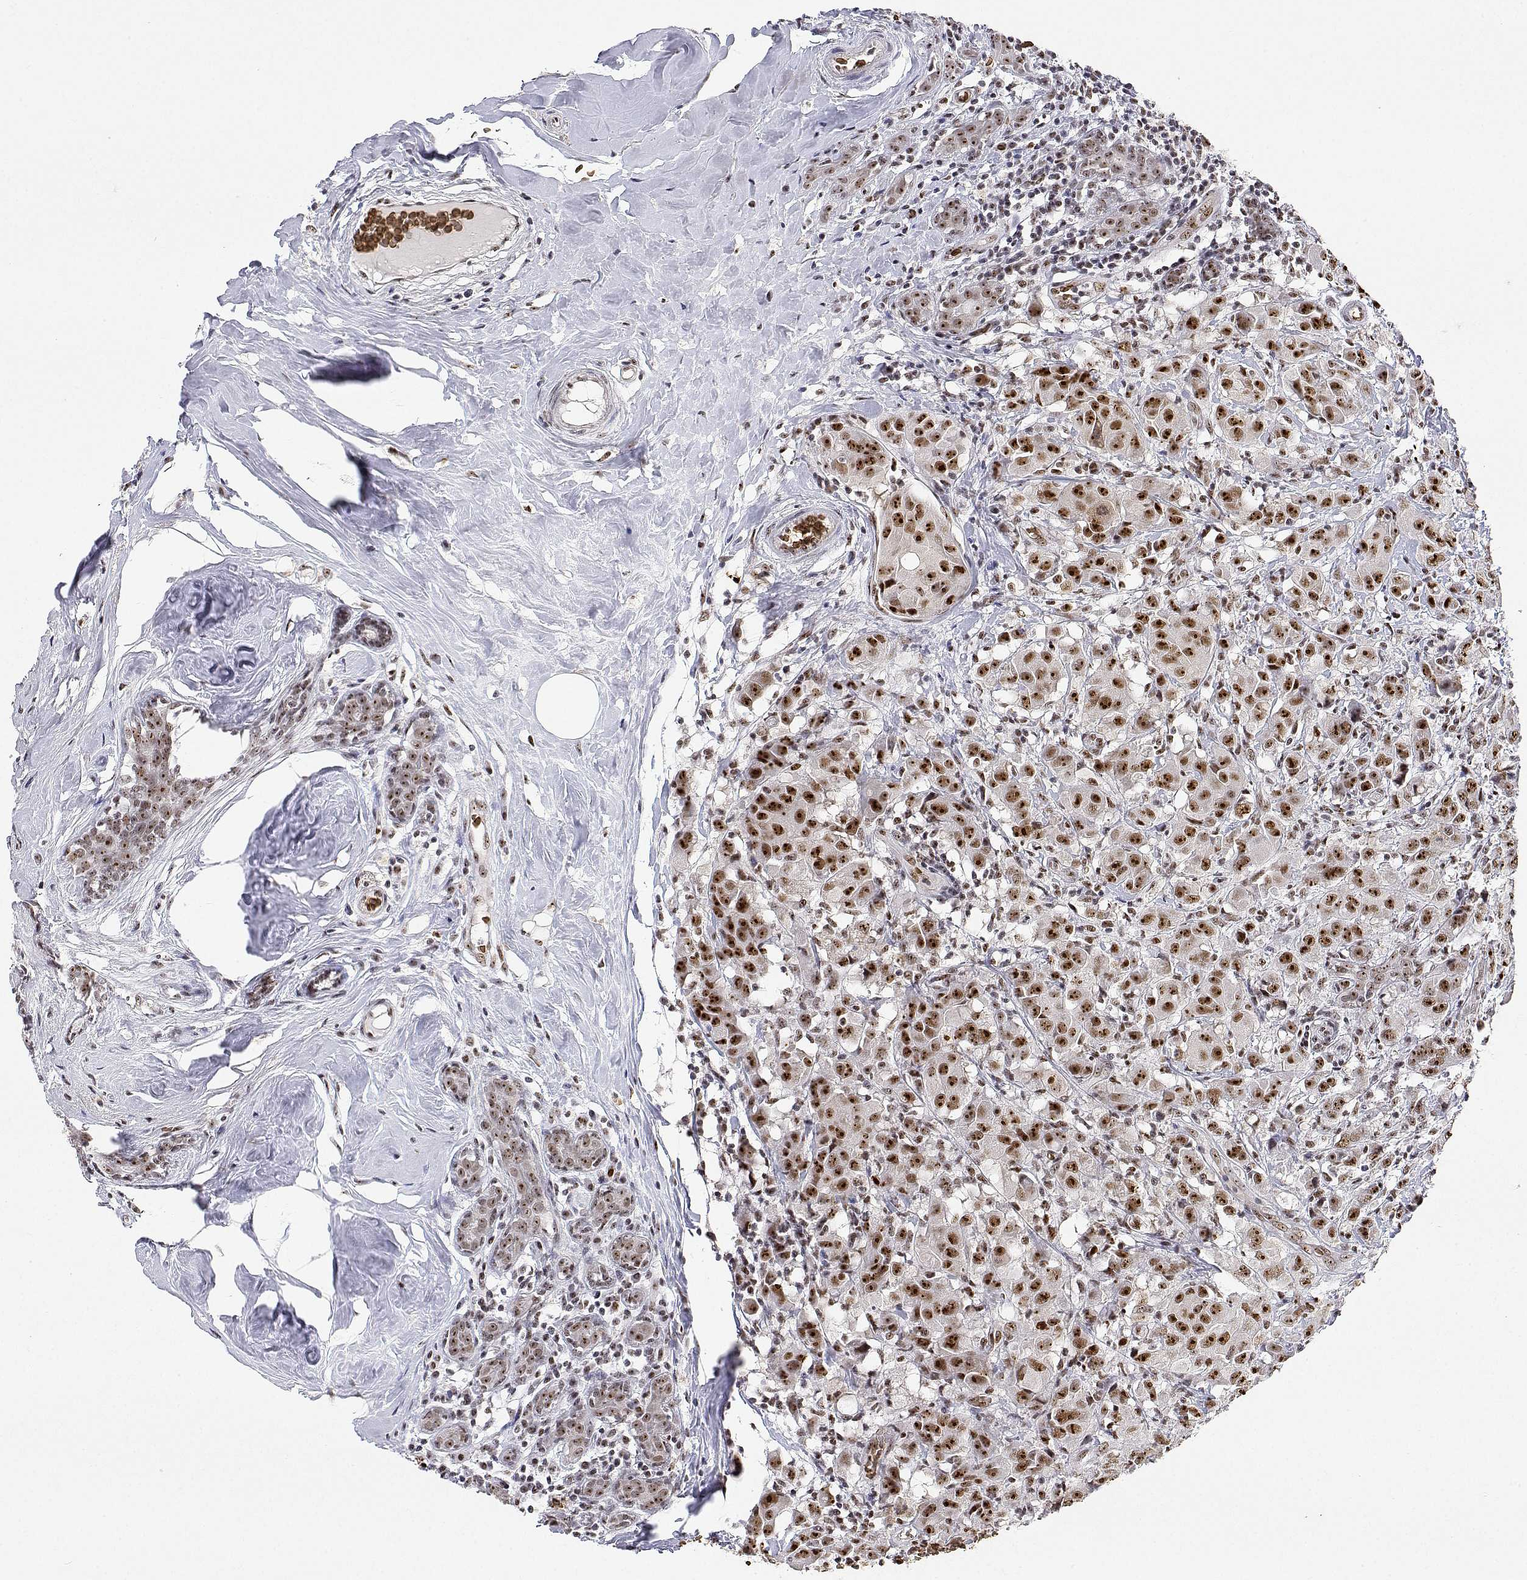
{"staining": {"intensity": "moderate", "quantity": ">75%", "location": "nuclear"}, "tissue": "breast cancer", "cell_type": "Tumor cells", "image_type": "cancer", "snomed": [{"axis": "morphology", "description": "Normal tissue, NOS"}, {"axis": "morphology", "description": "Duct carcinoma"}, {"axis": "topography", "description": "Breast"}], "caption": "Breast cancer (intraductal carcinoma) was stained to show a protein in brown. There is medium levels of moderate nuclear positivity in approximately >75% of tumor cells.", "gene": "ADAR", "patient": {"sex": "female", "age": 43}}